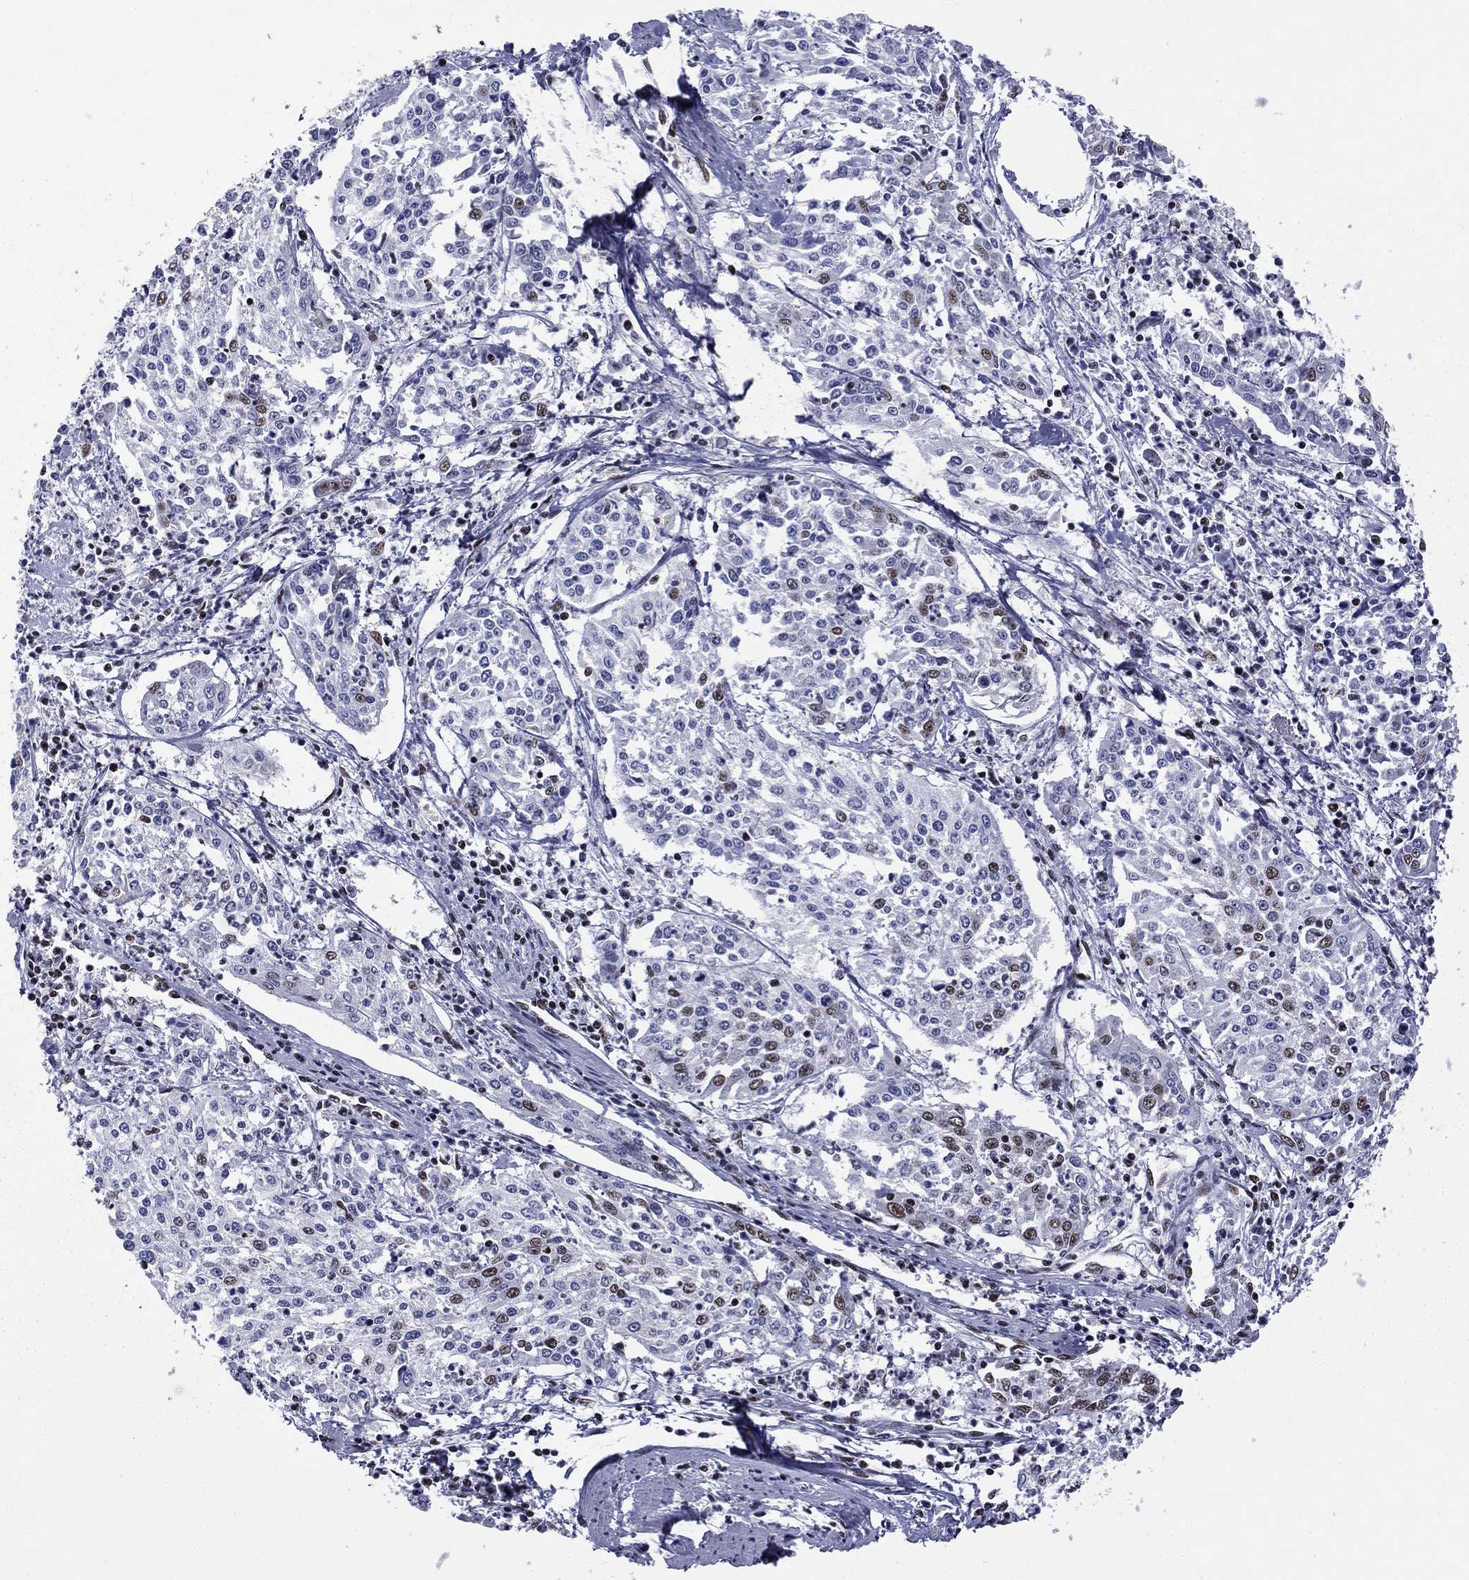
{"staining": {"intensity": "moderate", "quantity": "<25%", "location": "nuclear"}, "tissue": "cervical cancer", "cell_type": "Tumor cells", "image_type": "cancer", "snomed": [{"axis": "morphology", "description": "Squamous cell carcinoma, NOS"}, {"axis": "topography", "description": "Cervix"}], "caption": "A photomicrograph of squamous cell carcinoma (cervical) stained for a protein exhibits moderate nuclear brown staining in tumor cells. The protein is stained brown, and the nuclei are stained in blue (DAB IHC with brightfield microscopy, high magnification).", "gene": "ETV5", "patient": {"sex": "female", "age": 41}}